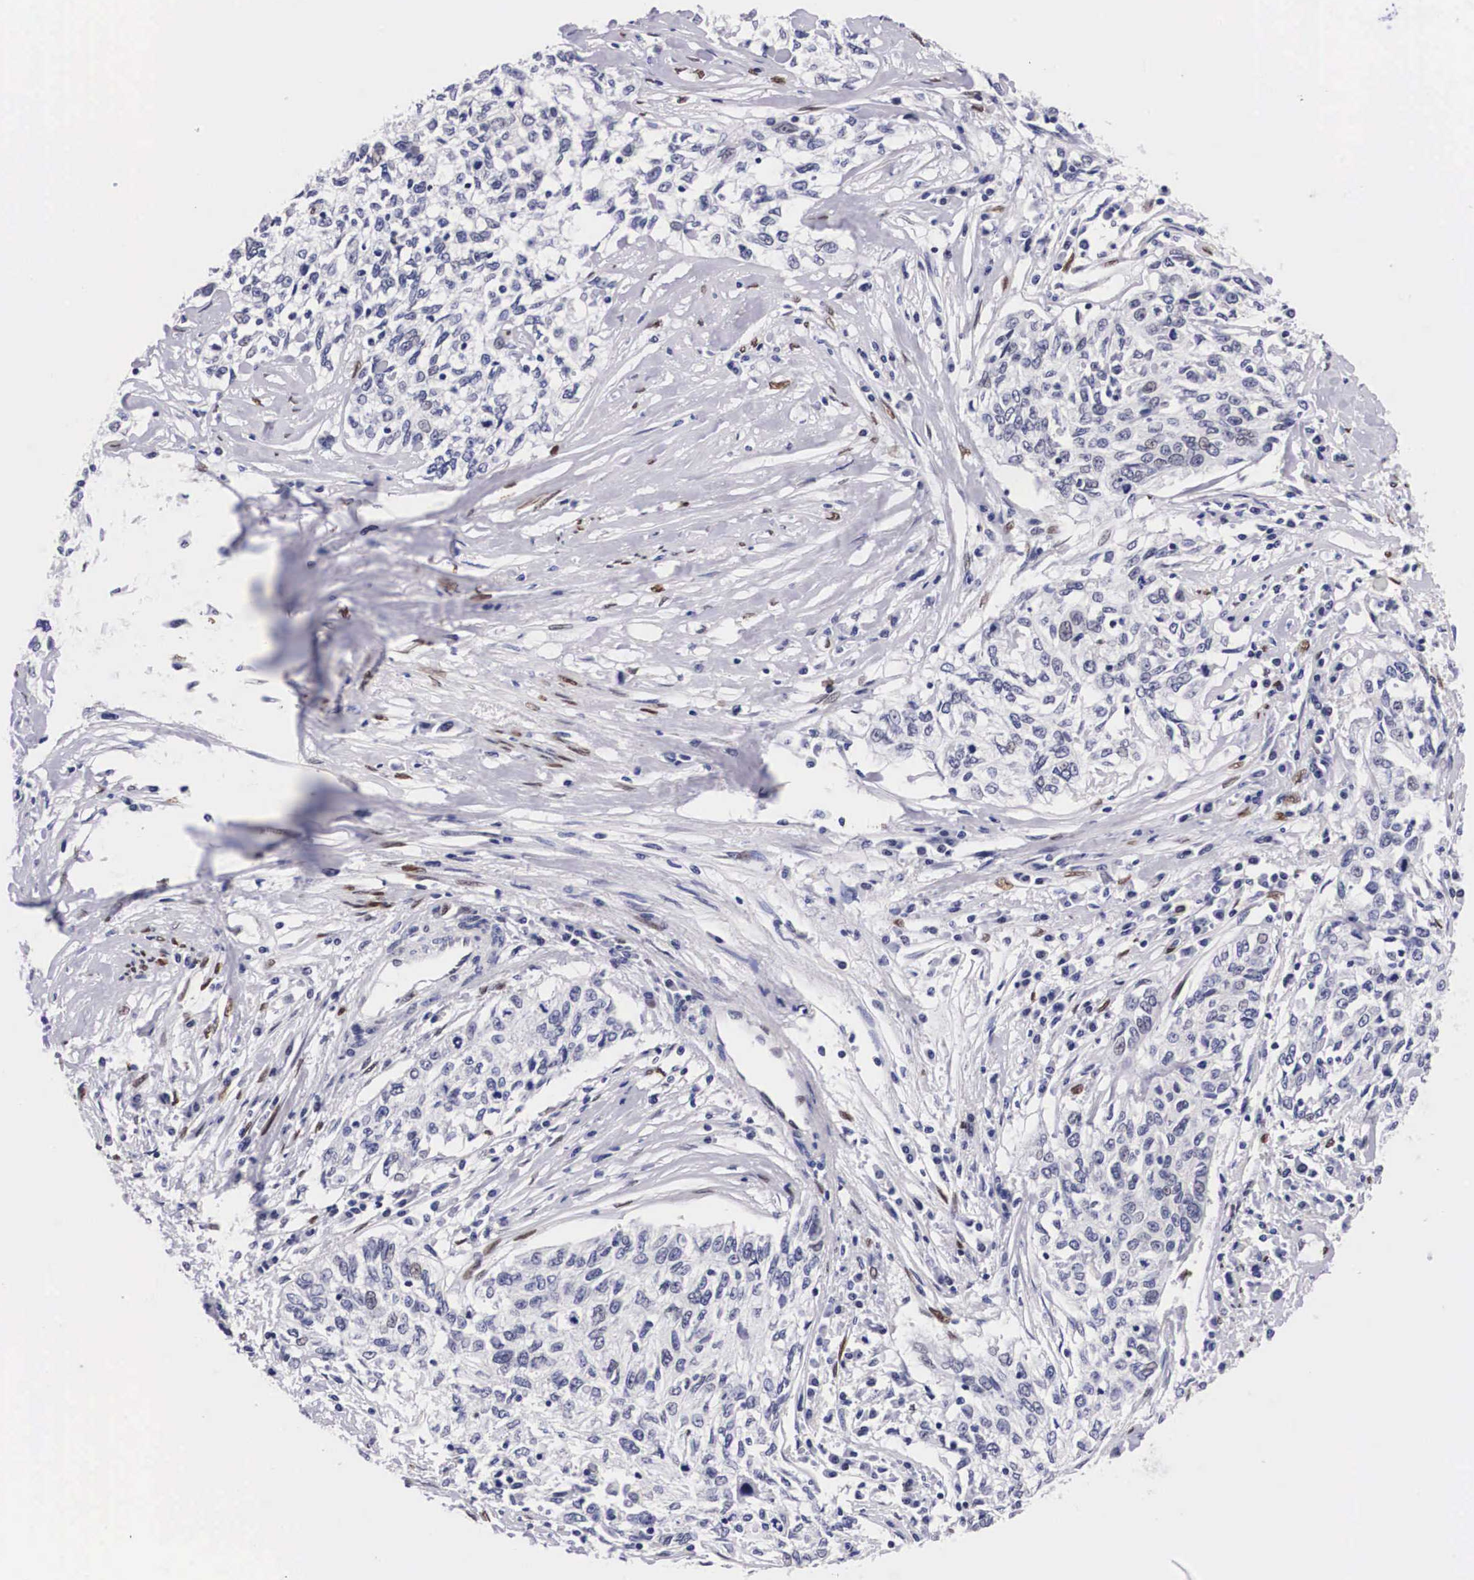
{"staining": {"intensity": "weak", "quantity": "<25%", "location": "nuclear"}, "tissue": "cervical cancer", "cell_type": "Tumor cells", "image_type": "cancer", "snomed": [{"axis": "morphology", "description": "Squamous cell carcinoma, NOS"}, {"axis": "topography", "description": "Cervix"}], "caption": "This is a histopathology image of immunohistochemistry staining of cervical cancer, which shows no staining in tumor cells.", "gene": "KHDRBS3", "patient": {"sex": "female", "age": 57}}